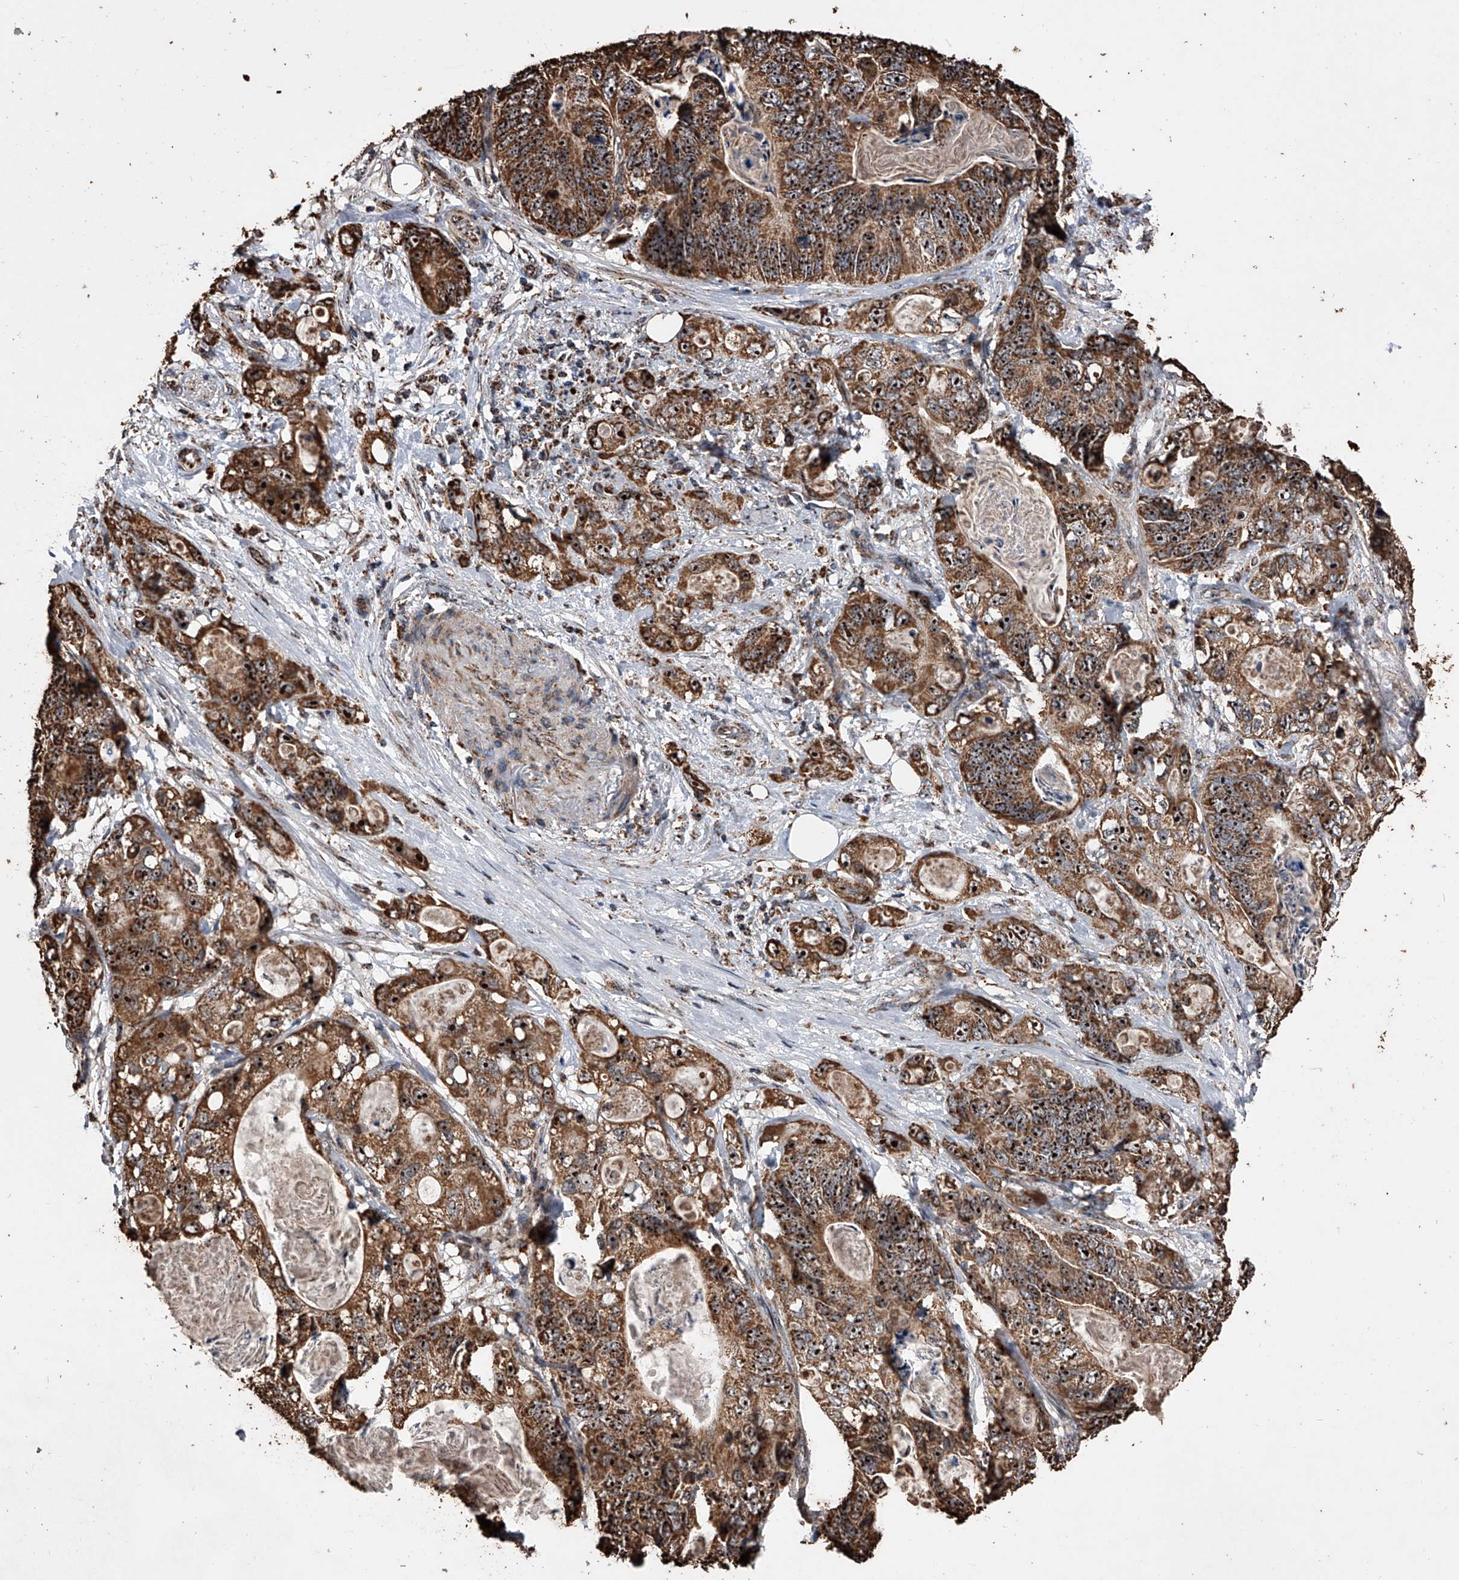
{"staining": {"intensity": "strong", "quantity": ">75%", "location": "cytoplasmic/membranous"}, "tissue": "stomach cancer", "cell_type": "Tumor cells", "image_type": "cancer", "snomed": [{"axis": "morphology", "description": "Normal tissue, NOS"}, {"axis": "morphology", "description": "Adenocarcinoma, NOS"}, {"axis": "topography", "description": "Stomach"}], "caption": "Immunohistochemistry (IHC) histopathology image of neoplastic tissue: human stomach cancer stained using immunohistochemistry (IHC) reveals high levels of strong protein expression localized specifically in the cytoplasmic/membranous of tumor cells, appearing as a cytoplasmic/membranous brown color.", "gene": "SMPDL3A", "patient": {"sex": "female", "age": 89}}